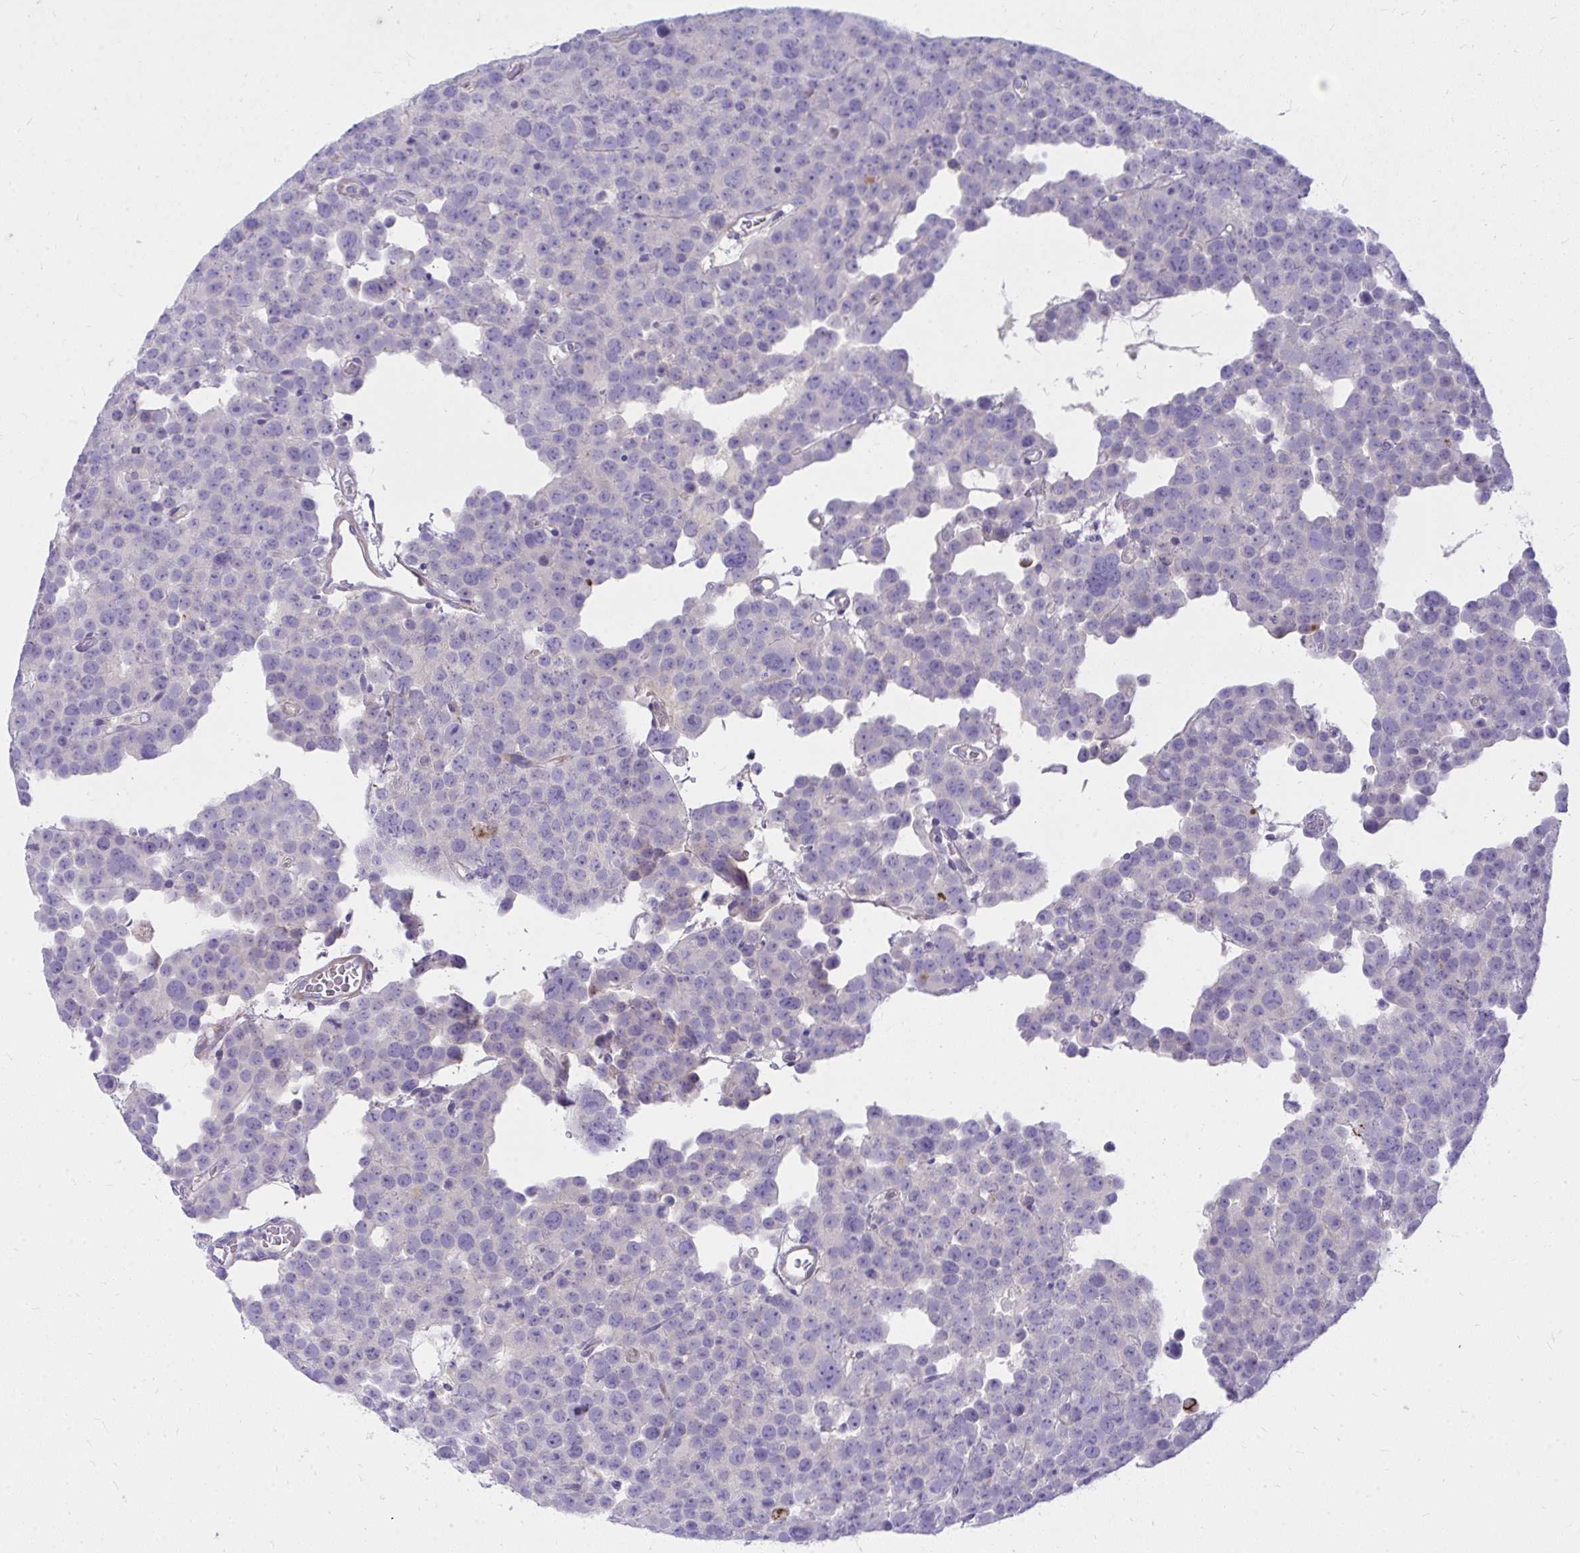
{"staining": {"intensity": "negative", "quantity": "none", "location": "none"}, "tissue": "testis cancer", "cell_type": "Tumor cells", "image_type": "cancer", "snomed": [{"axis": "morphology", "description": "Seminoma, NOS"}, {"axis": "topography", "description": "Testis"}], "caption": "Testis cancer was stained to show a protein in brown. There is no significant expression in tumor cells.", "gene": "LRRC36", "patient": {"sex": "male", "age": 71}}